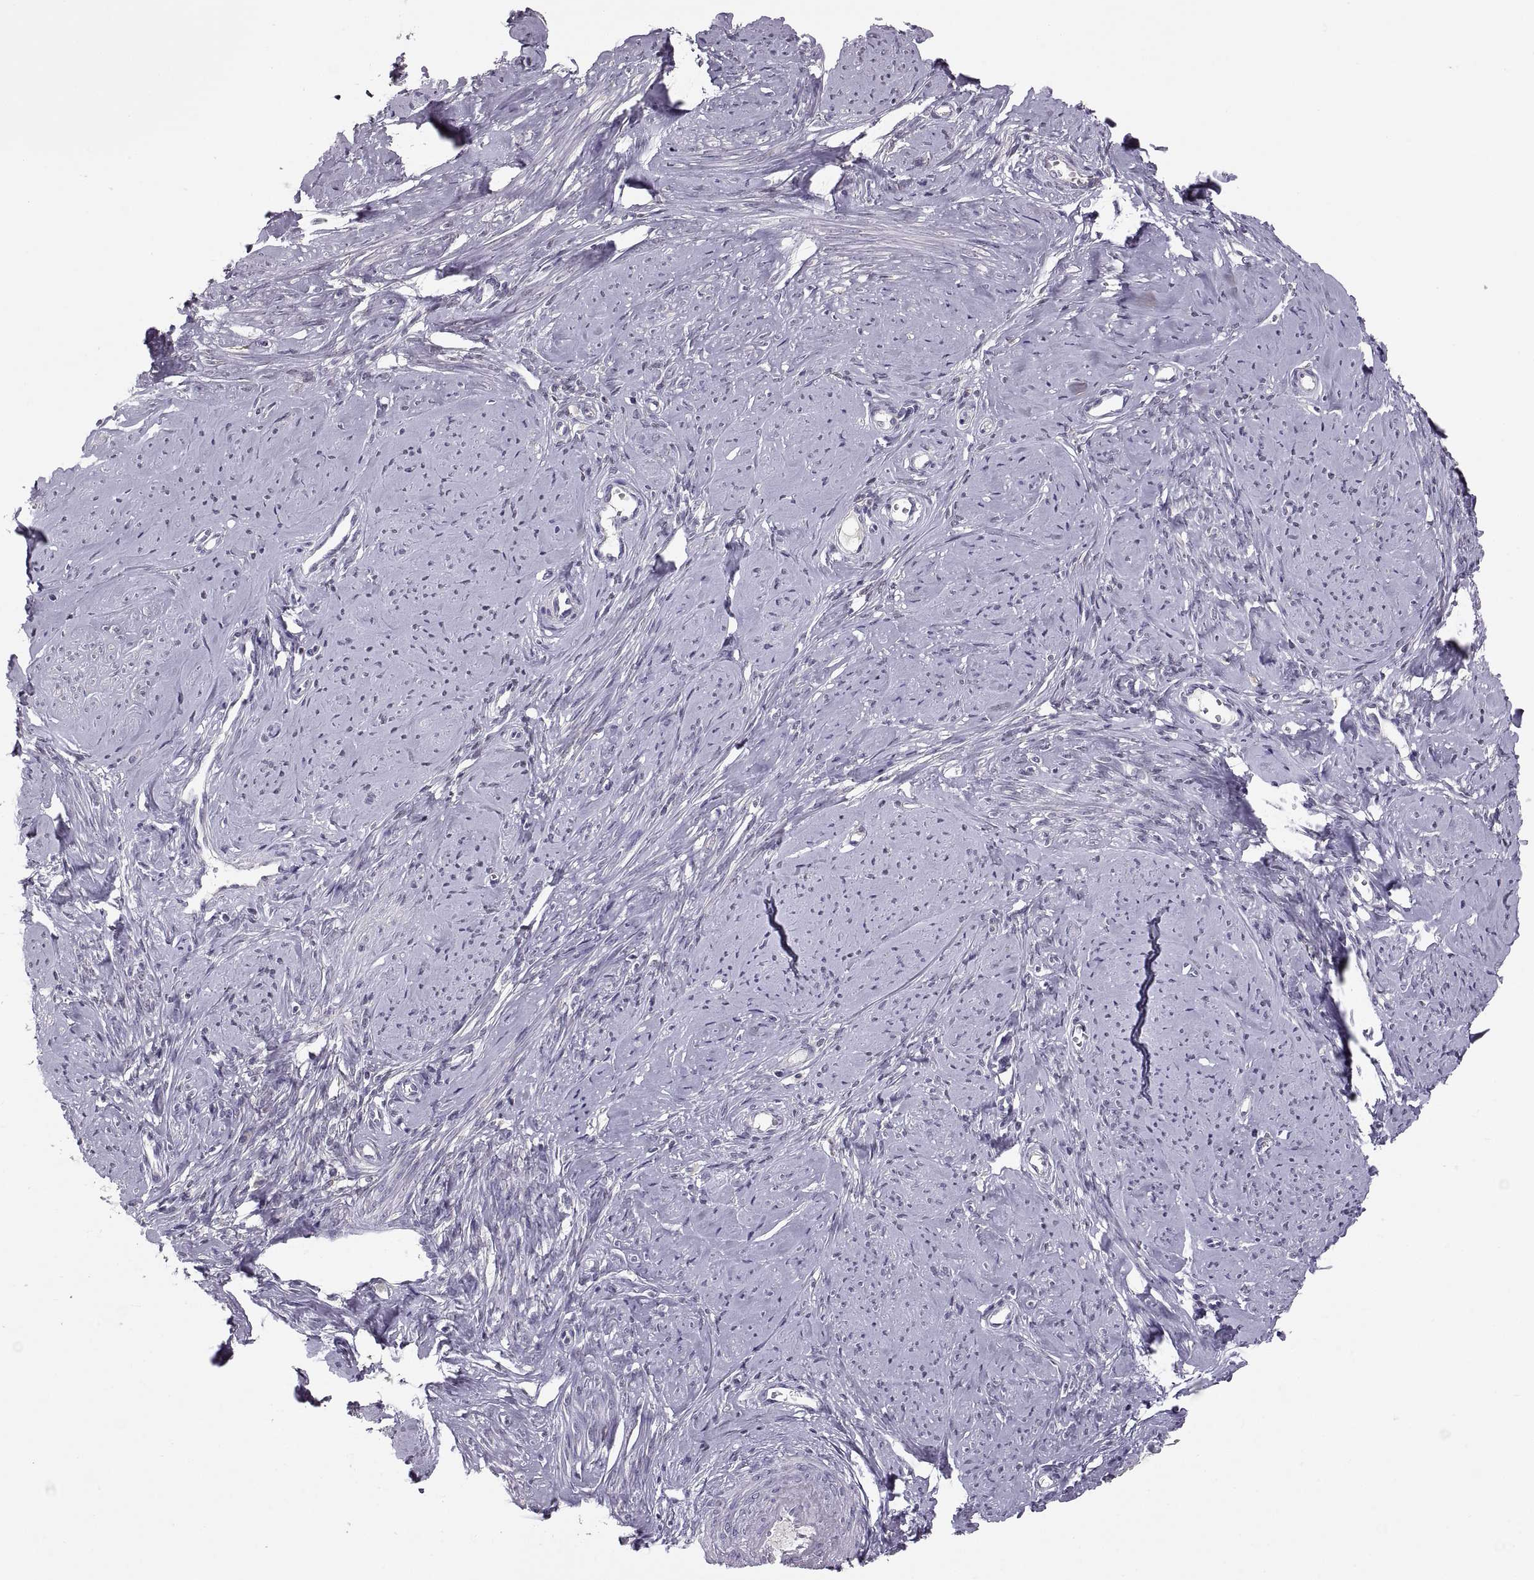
{"staining": {"intensity": "negative", "quantity": "none", "location": "none"}, "tissue": "smooth muscle", "cell_type": "Smooth muscle cells", "image_type": "normal", "snomed": [{"axis": "morphology", "description": "Normal tissue, NOS"}, {"axis": "topography", "description": "Smooth muscle"}], "caption": "The histopathology image exhibits no significant positivity in smooth muscle cells of smooth muscle.", "gene": "ACSBG2", "patient": {"sex": "female", "age": 48}}